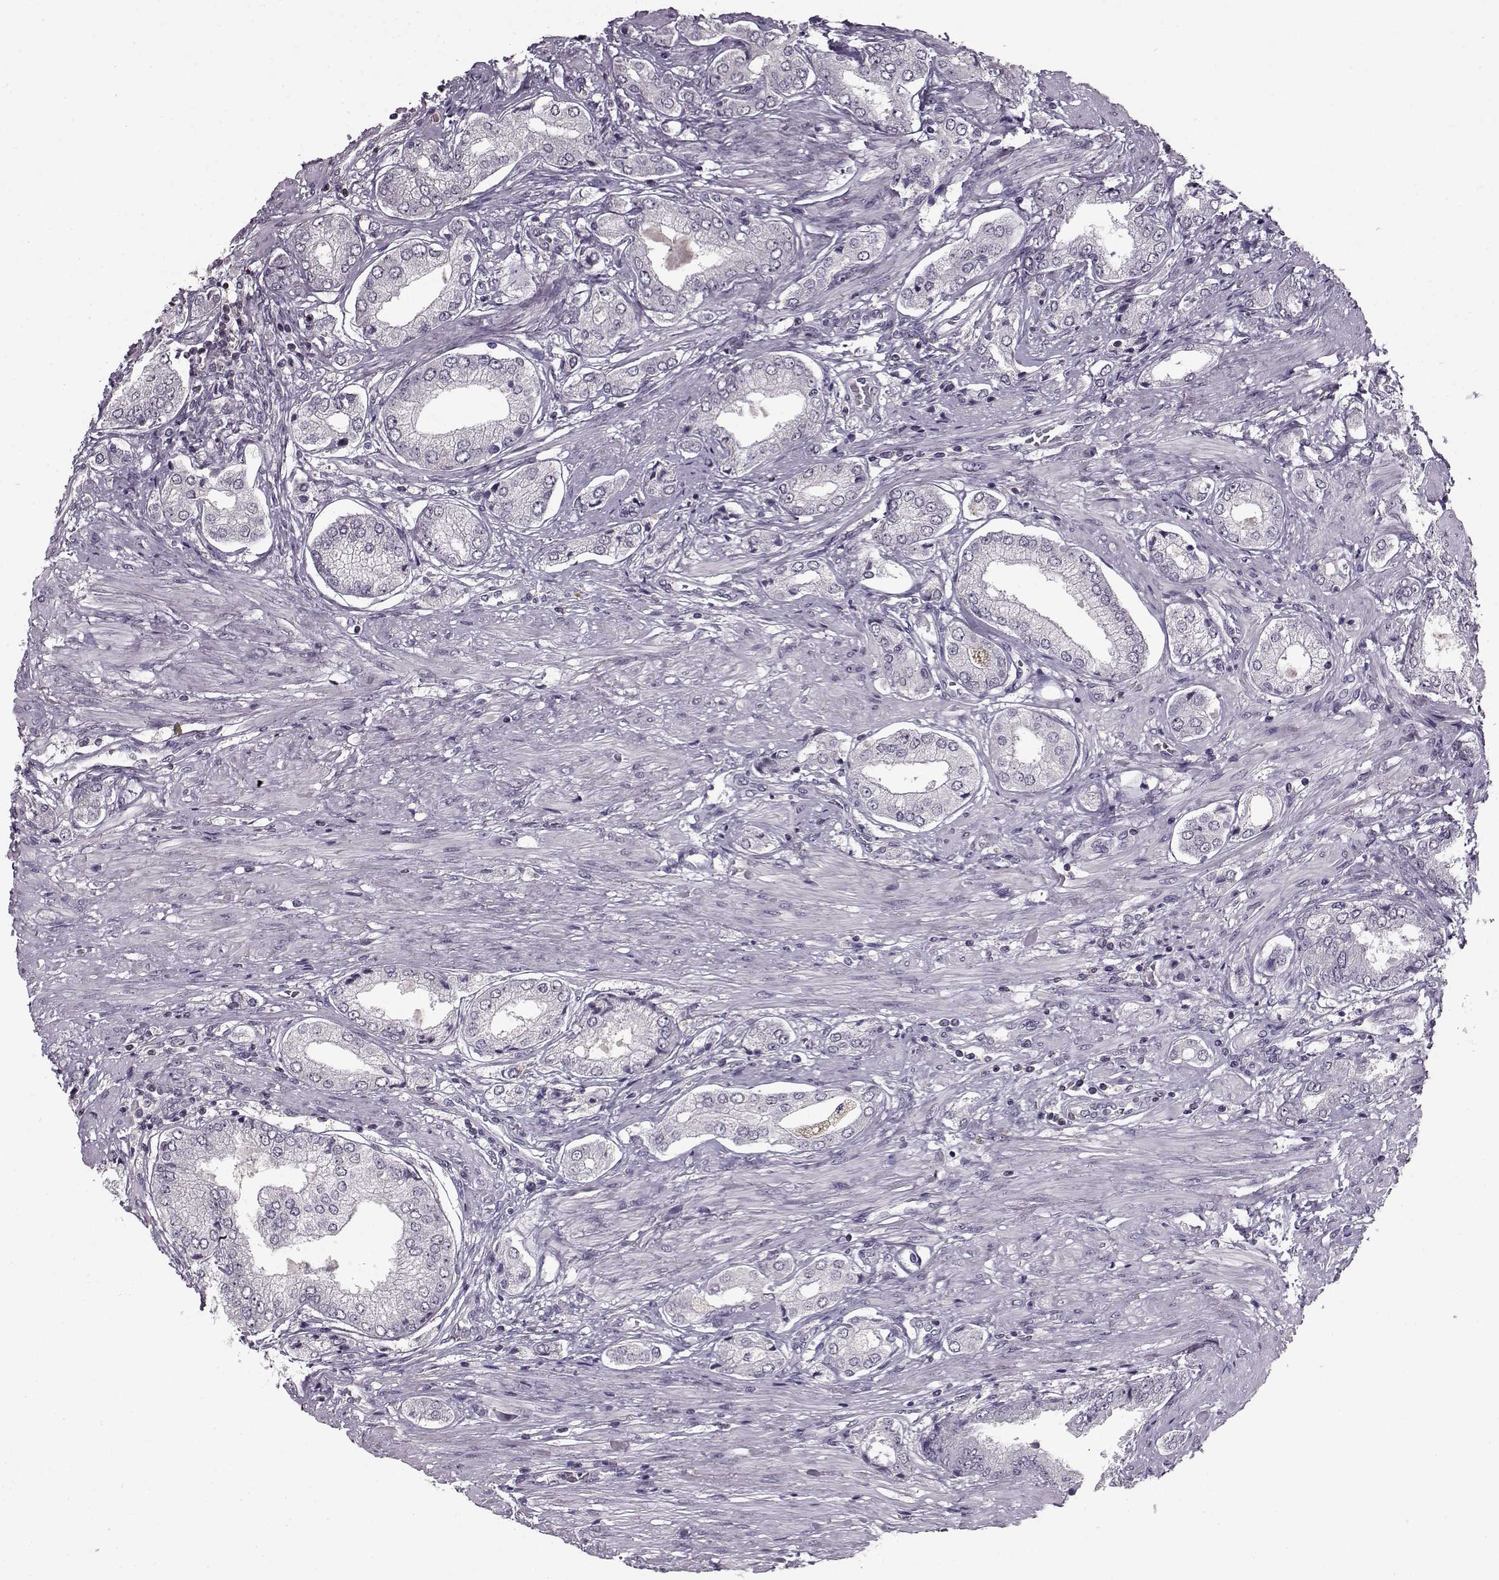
{"staining": {"intensity": "negative", "quantity": "none", "location": "none"}, "tissue": "prostate cancer", "cell_type": "Tumor cells", "image_type": "cancer", "snomed": [{"axis": "morphology", "description": "Adenocarcinoma, NOS"}, {"axis": "topography", "description": "Prostate"}], "caption": "Tumor cells are negative for protein expression in human prostate cancer.", "gene": "RP1L1", "patient": {"sex": "male", "age": 63}}